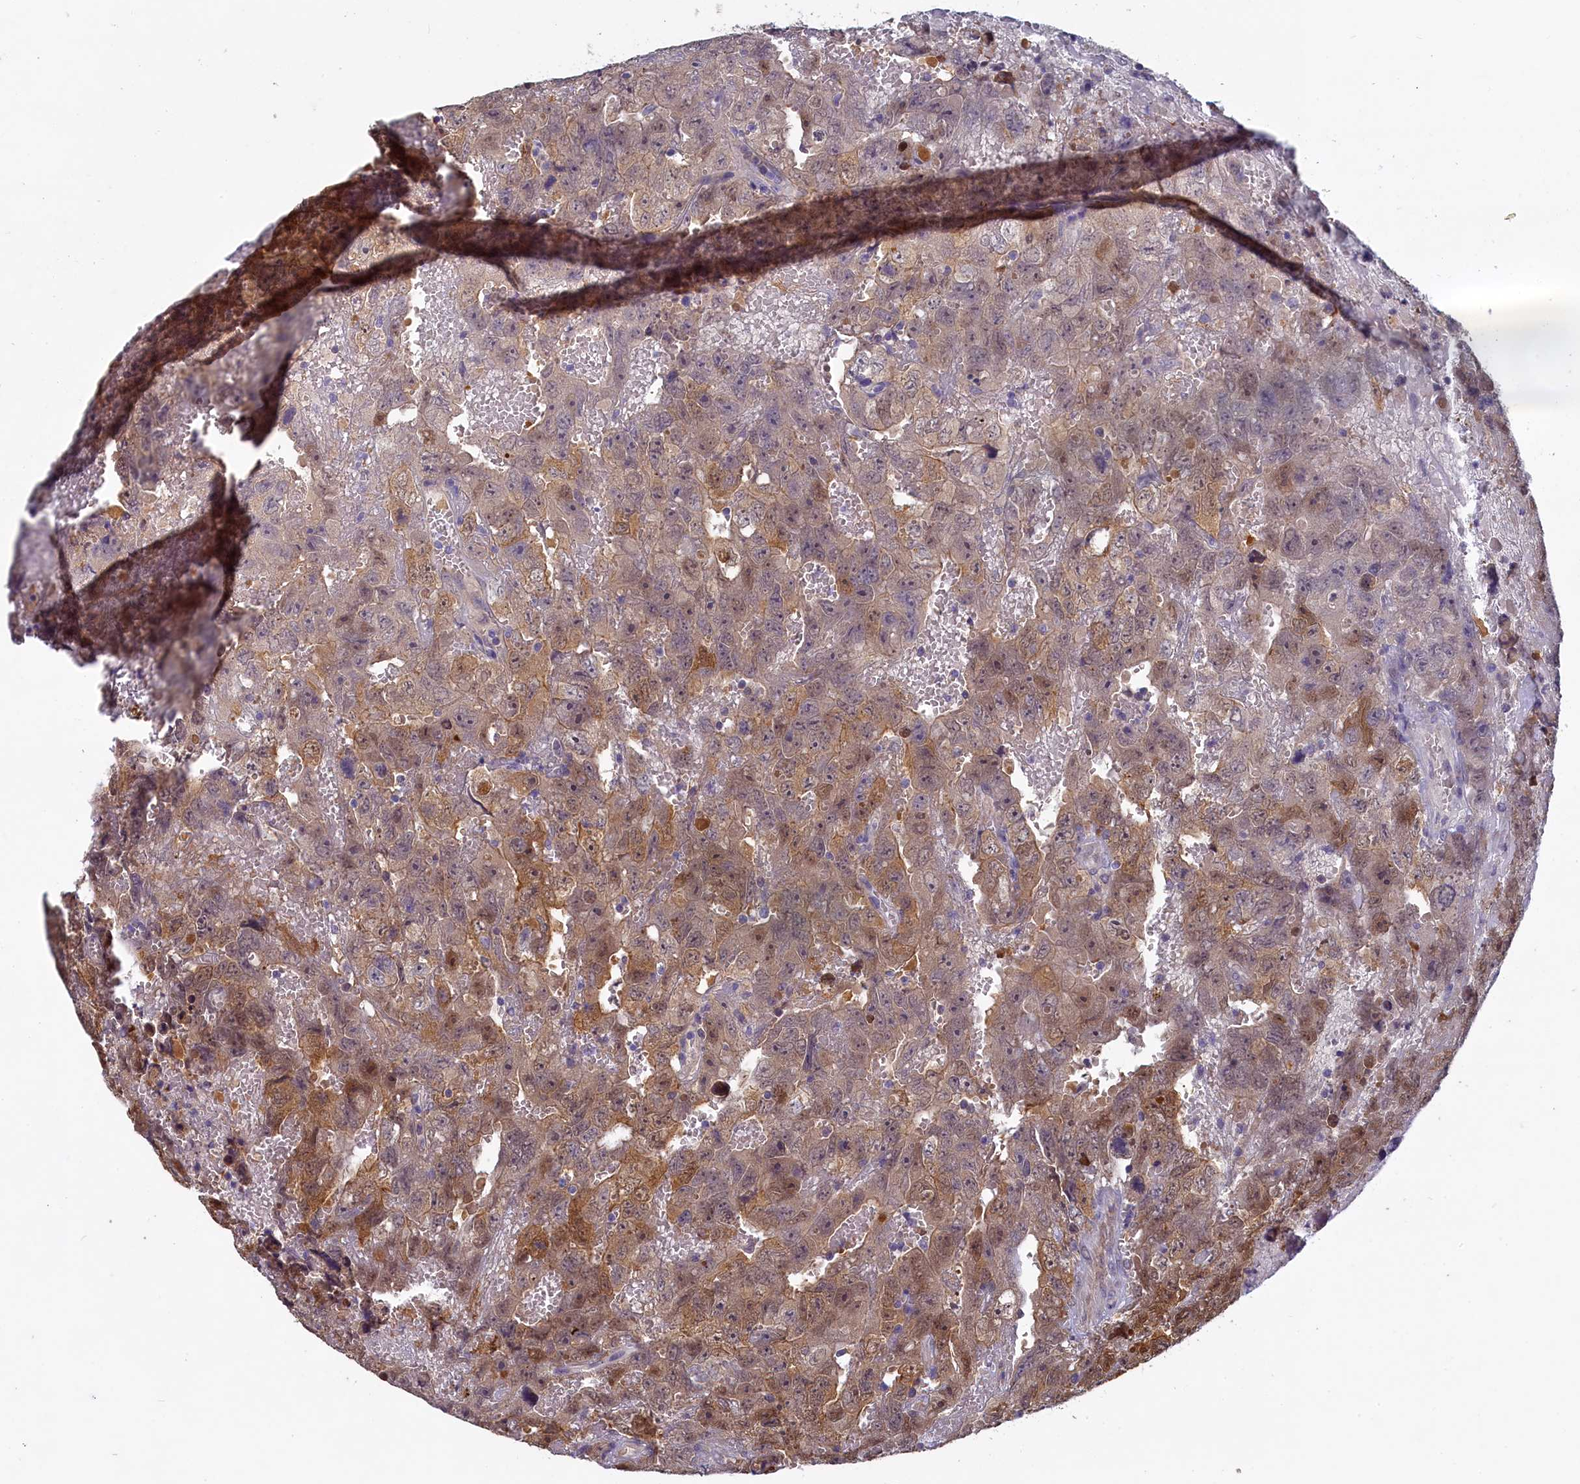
{"staining": {"intensity": "moderate", "quantity": ">75%", "location": "cytoplasmic/membranous,nuclear"}, "tissue": "testis cancer", "cell_type": "Tumor cells", "image_type": "cancer", "snomed": [{"axis": "morphology", "description": "Carcinoma, Embryonal, NOS"}, {"axis": "topography", "description": "Testis"}], "caption": "A brown stain labels moderate cytoplasmic/membranous and nuclear staining of a protein in human testis cancer (embryonal carcinoma) tumor cells. The staining is performed using DAB (3,3'-diaminobenzidine) brown chromogen to label protein expression. The nuclei are counter-stained blue using hematoxylin.", "gene": "UCHL3", "patient": {"sex": "male", "age": 45}}